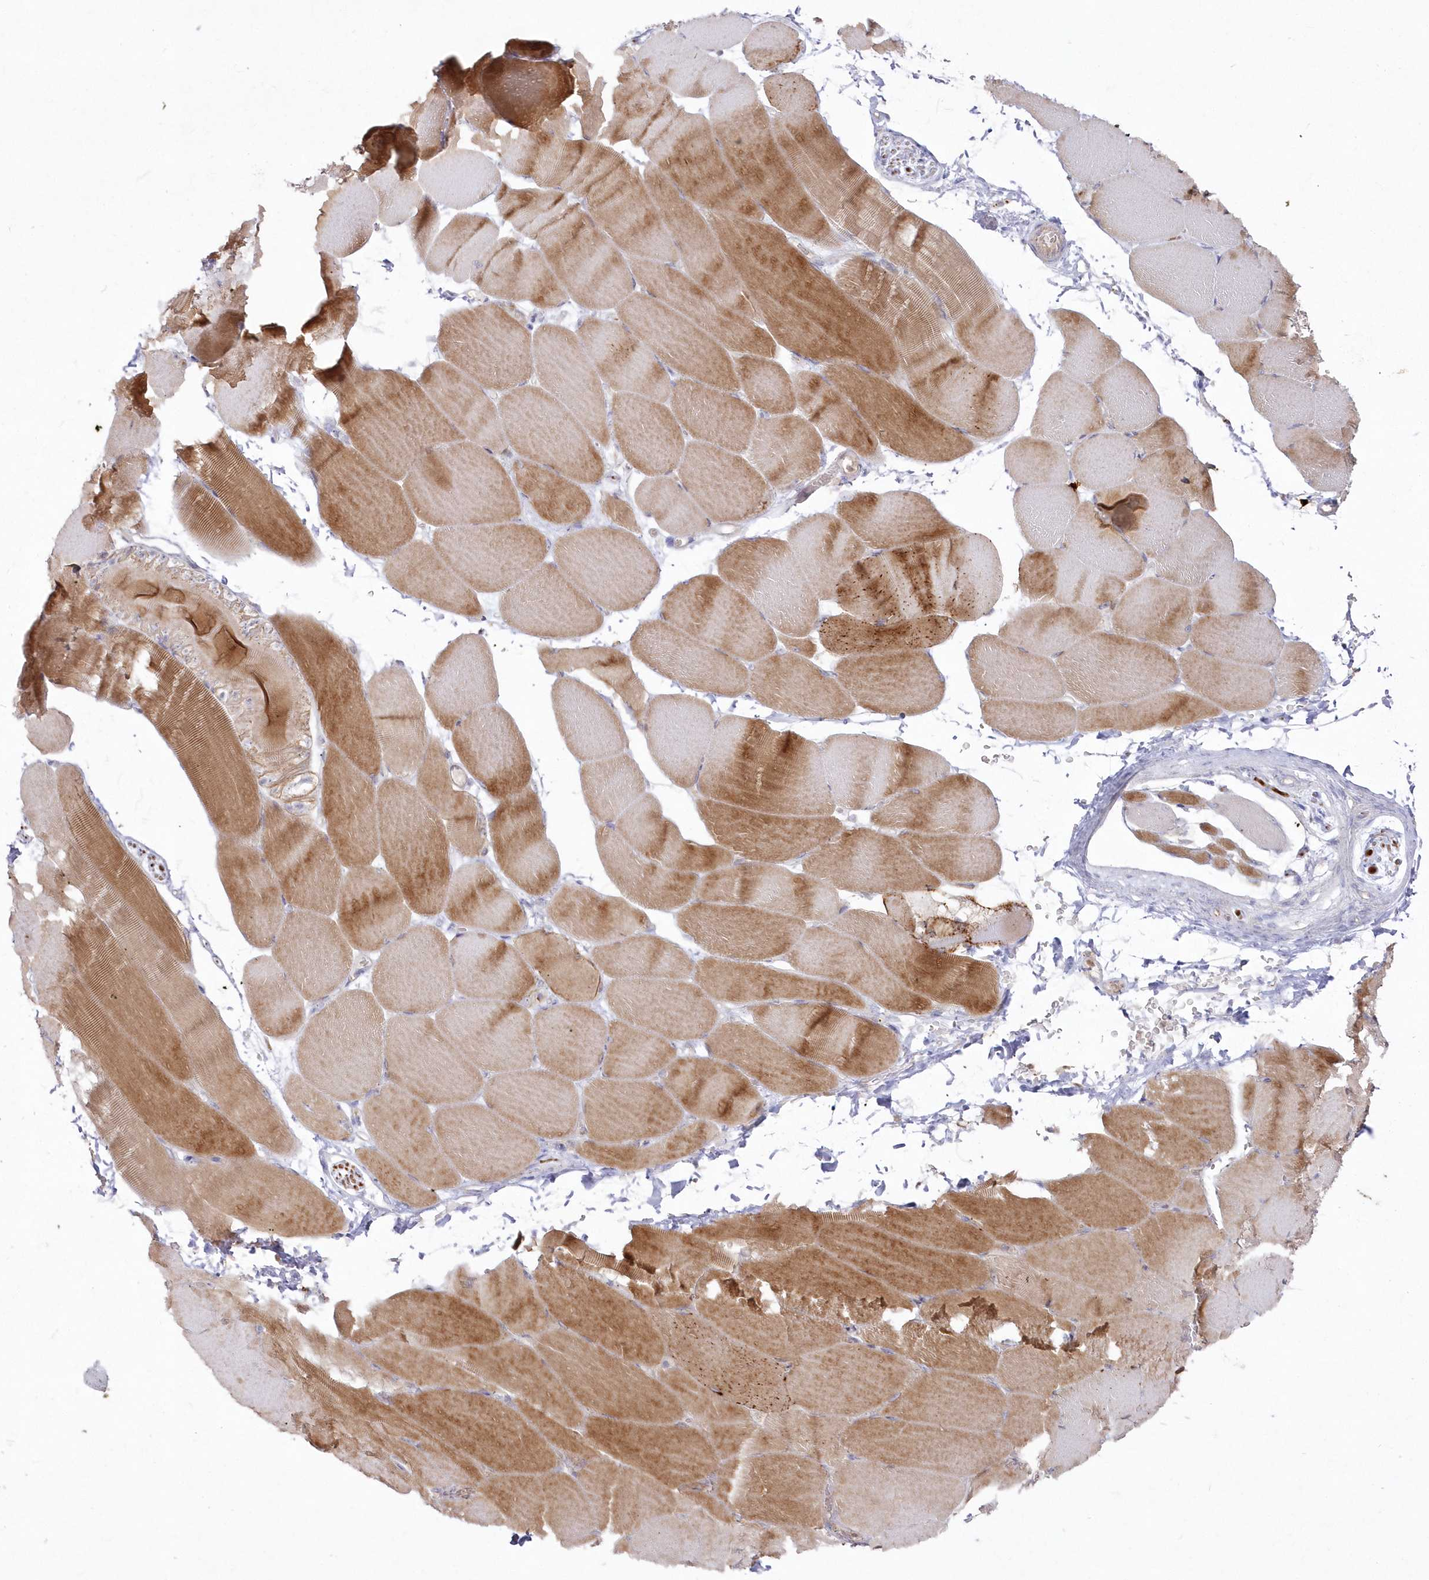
{"staining": {"intensity": "moderate", "quantity": "25%-75%", "location": "cytoplasmic/membranous"}, "tissue": "skeletal muscle", "cell_type": "Myocytes", "image_type": "normal", "snomed": [{"axis": "morphology", "description": "Normal tissue, NOS"}, {"axis": "topography", "description": "Skeletal muscle"}, {"axis": "topography", "description": "Parathyroid gland"}], "caption": "This micrograph displays immunohistochemistry (IHC) staining of normal human skeletal muscle, with medium moderate cytoplasmic/membranous expression in approximately 25%-75% of myocytes.", "gene": "ARSB", "patient": {"sex": "female", "age": 37}}